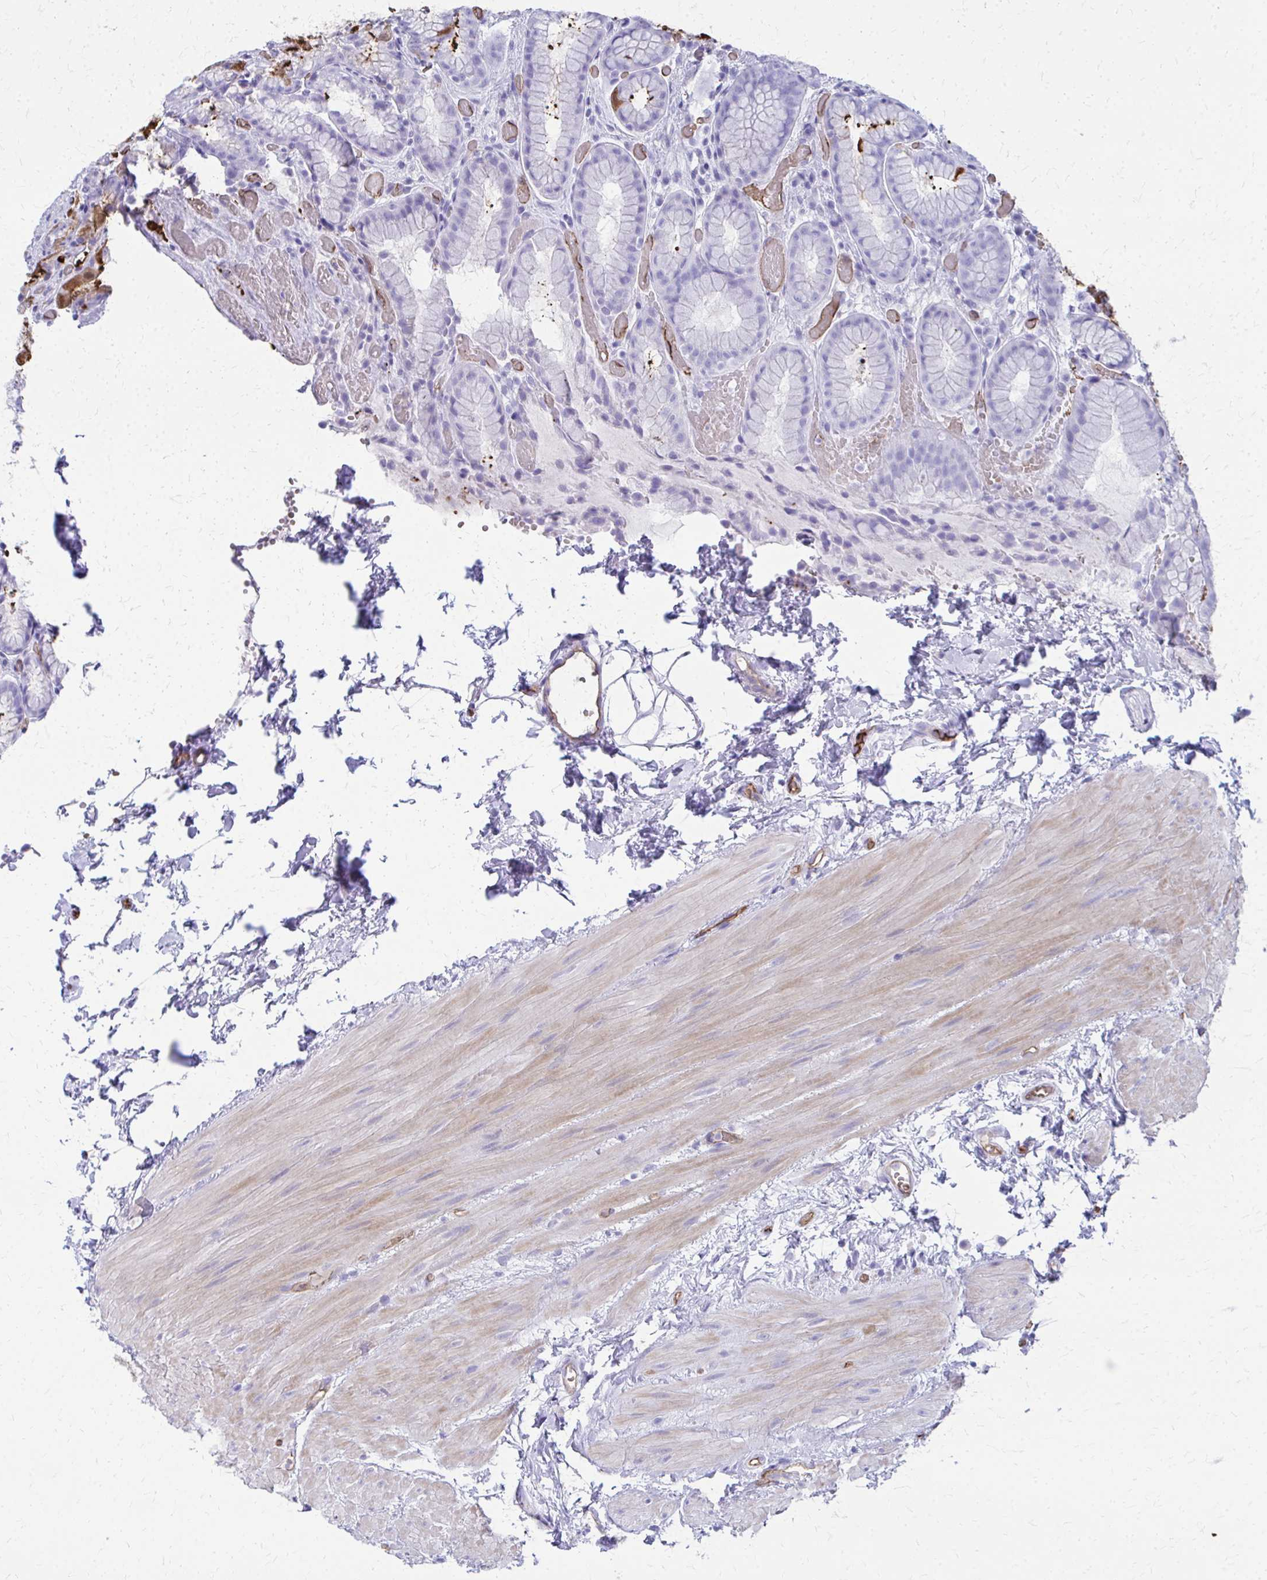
{"staining": {"intensity": "strong", "quantity": "25%-75%", "location": "cytoplasmic/membranous"}, "tissue": "stomach", "cell_type": "Glandular cells", "image_type": "normal", "snomed": [{"axis": "morphology", "description": "Normal tissue, NOS"}, {"axis": "topography", "description": "Stomach"}], "caption": "High-power microscopy captured an immunohistochemistry (IHC) photomicrograph of unremarkable stomach, revealing strong cytoplasmic/membranous staining in about 25%-75% of glandular cells. The protein is stained brown, and the nuclei are stained in blue (DAB IHC with brightfield microscopy, high magnification).", "gene": "TPSG1", "patient": {"sex": "male", "age": 70}}